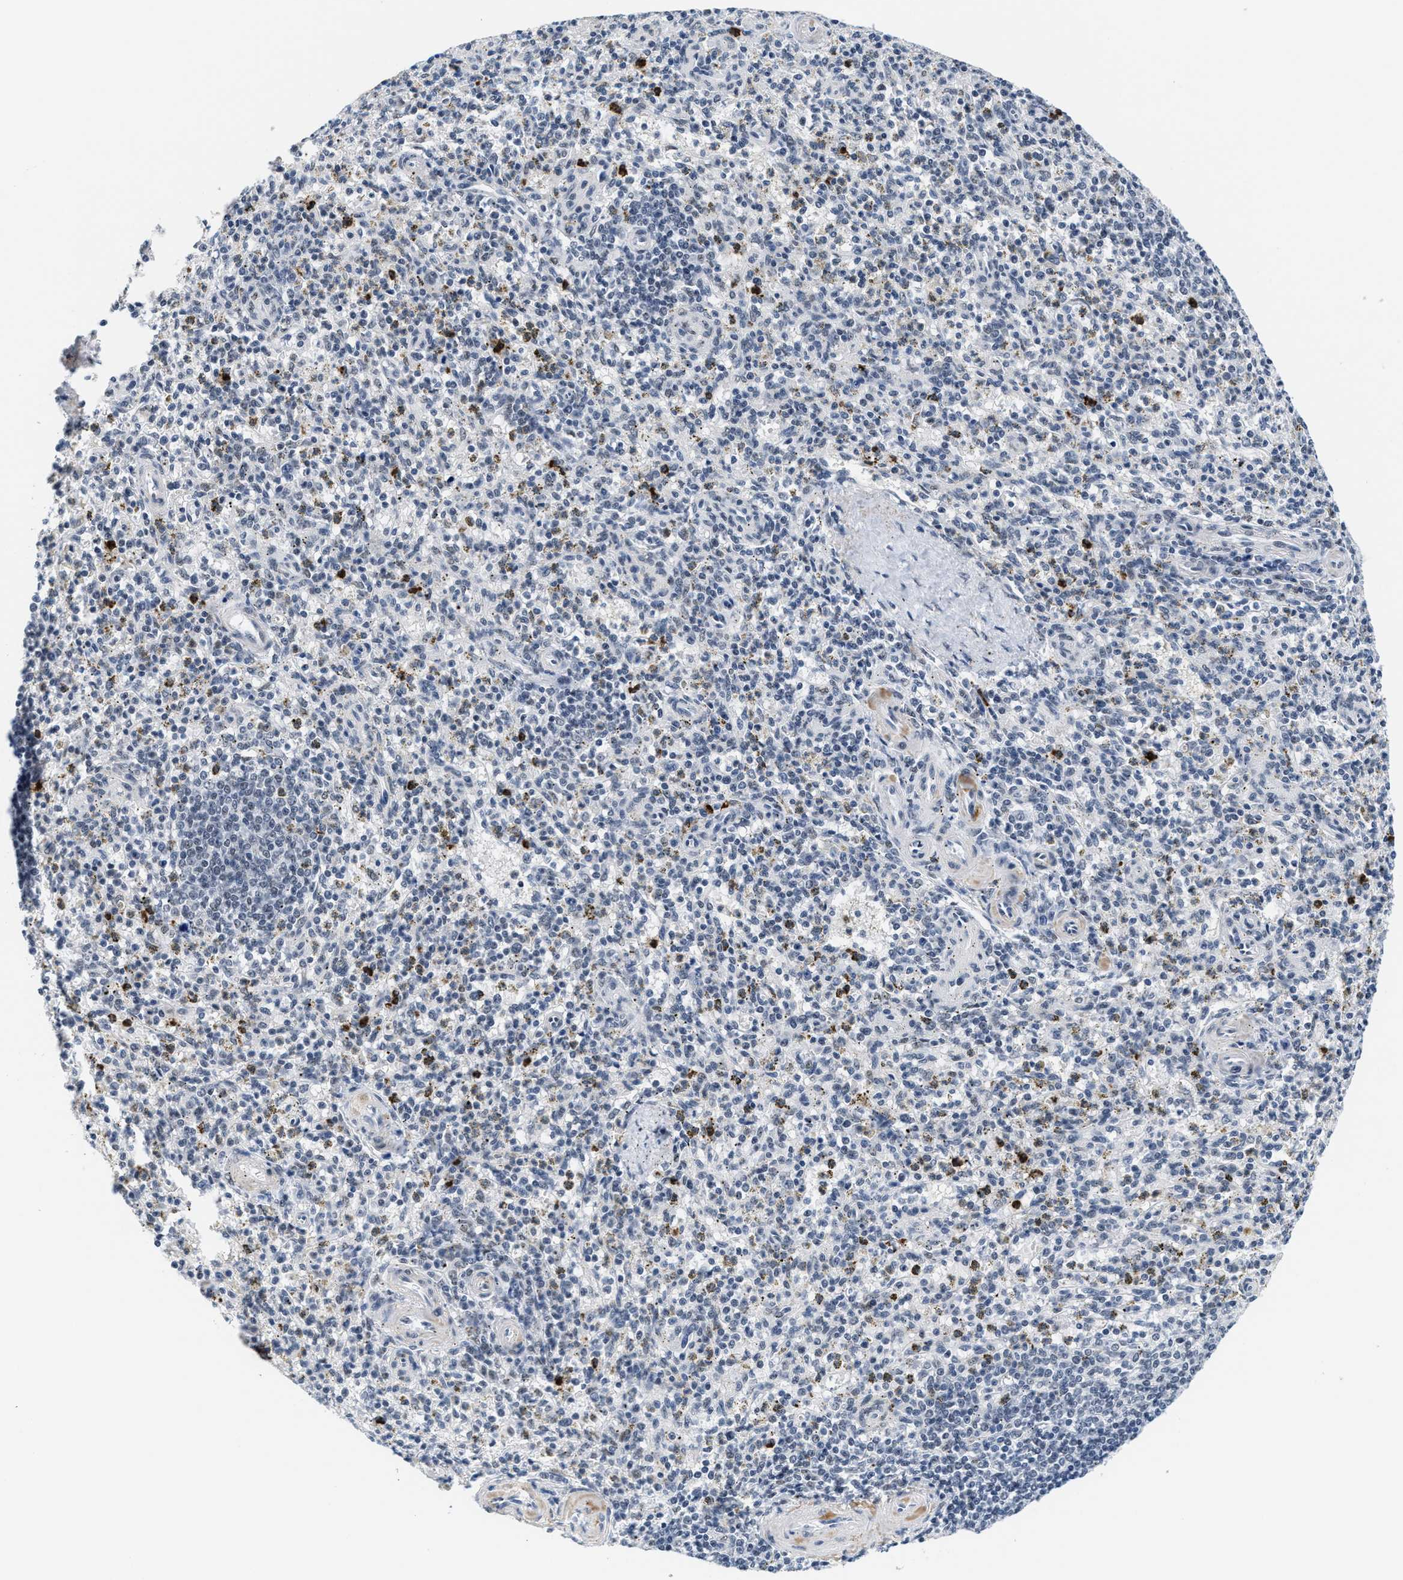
{"staining": {"intensity": "moderate", "quantity": "<25%", "location": "cytoplasmic/membranous,nuclear"}, "tissue": "spleen", "cell_type": "Cells in red pulp", "image_type": "normal", "snomed": [{"axis": "morphology", "description": "Normal tissue, NOS"}, {"axis": "topography", "description": "Spleen"}], "caption": "Protein staining of normal spleen reveals moderate cytoplasmic/membranous,nuclear positivity in about <25% of cells in red pulp.", "gene": "SETD1B", "patient": {"sex": "male", "age": 72}}